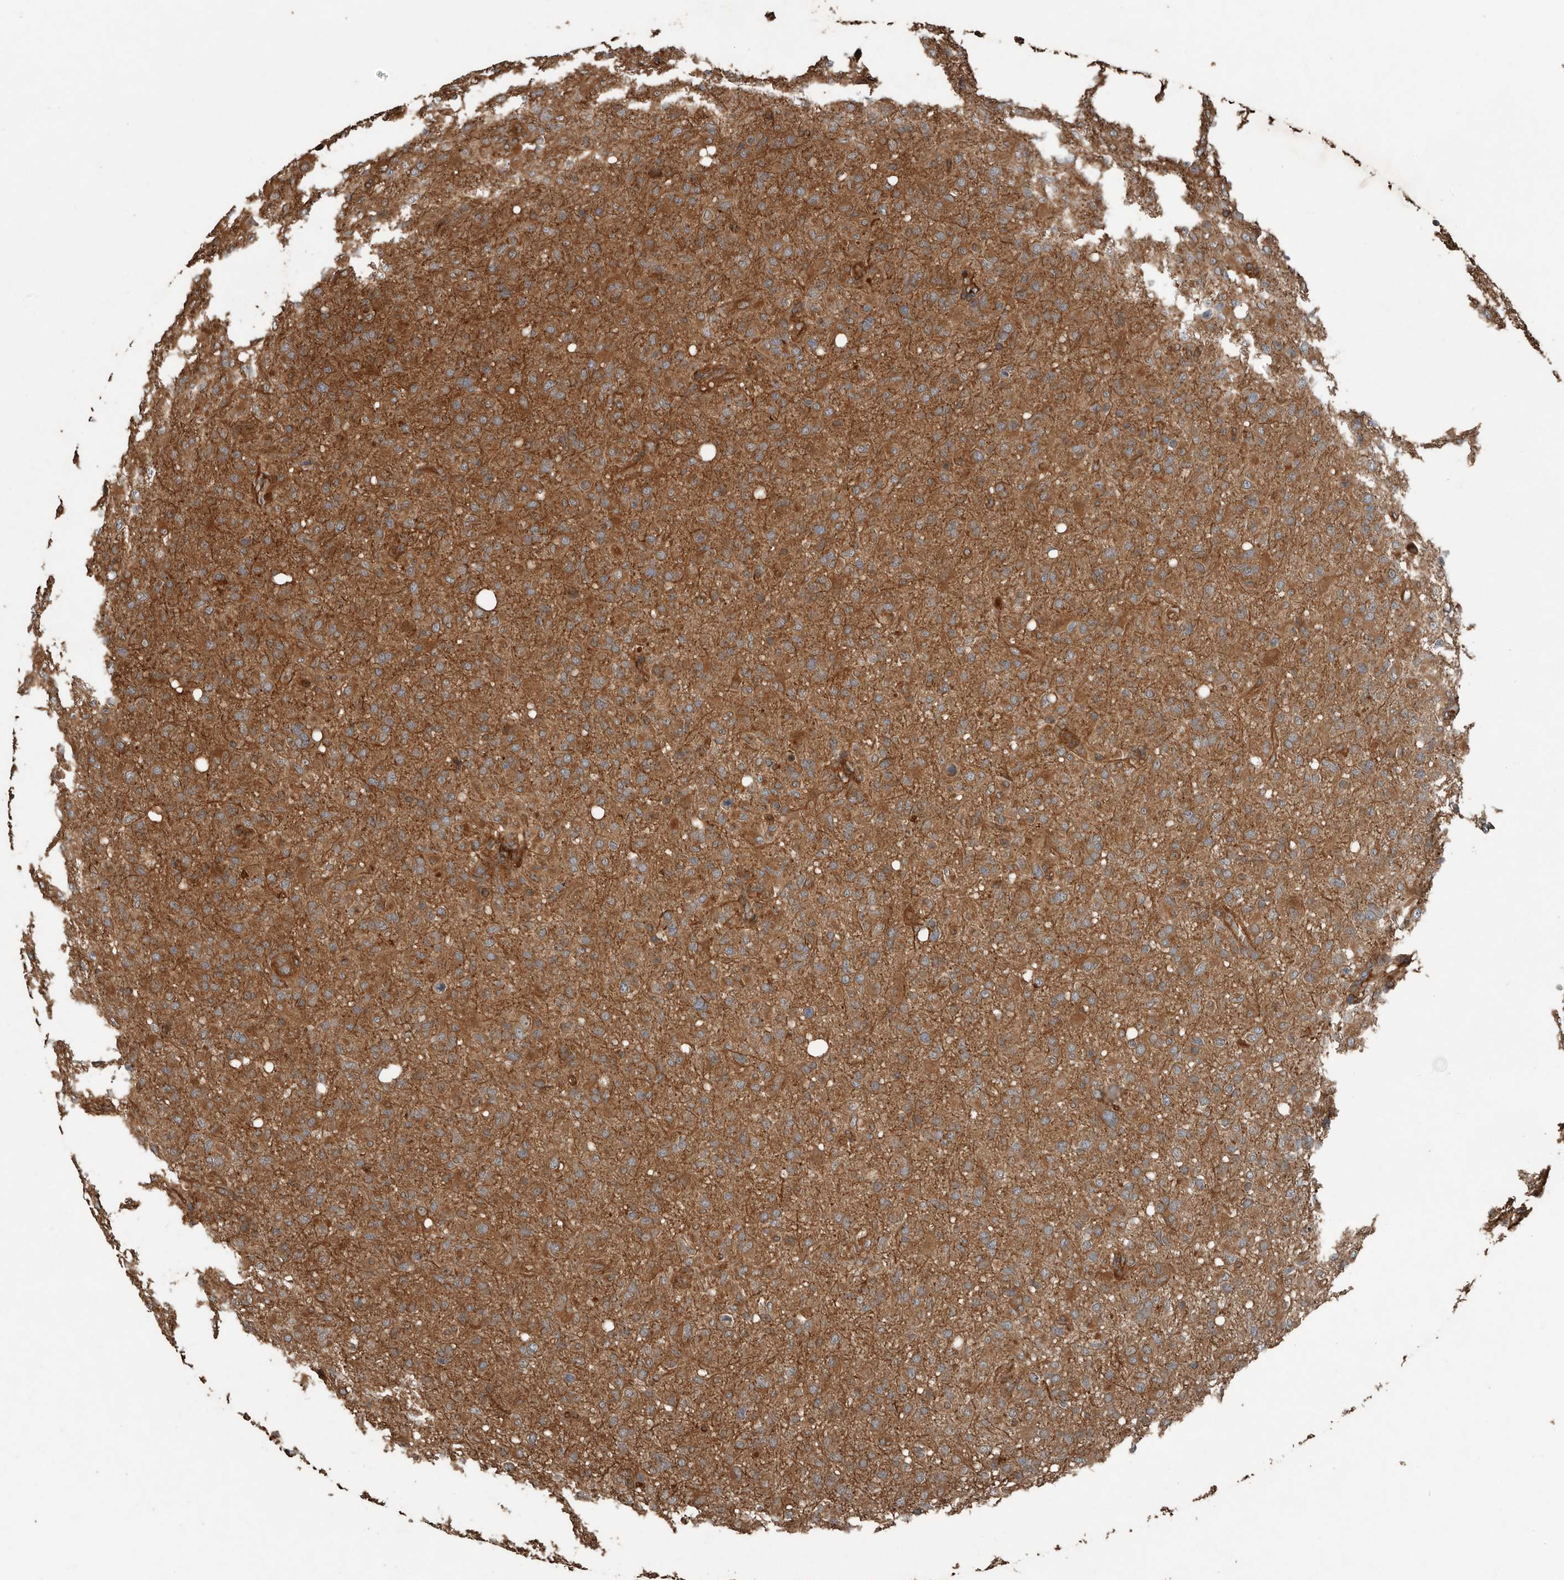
{"staining": {"intensity": "moderate", "quantity": ">75%", "location": "cytoplasmic/membranous"}, "tissue": "glioma", "cell_type": "Tumor cells", "image_type": "cancer", "snomed": [{"axis": "morphology", "description": "Glioma, malignant, High grade"}, {"axis": "topography", "description": "Brain"}], "caption": "Tumor cells exhibit moderate cytoplasmic/membranous positivity in approximately >75% of cells in glioma. (DAB IHC with brightfield microscopy, high magnification).", "gene": "YOD1", "patient": {"sex": "female", "age": 57}}